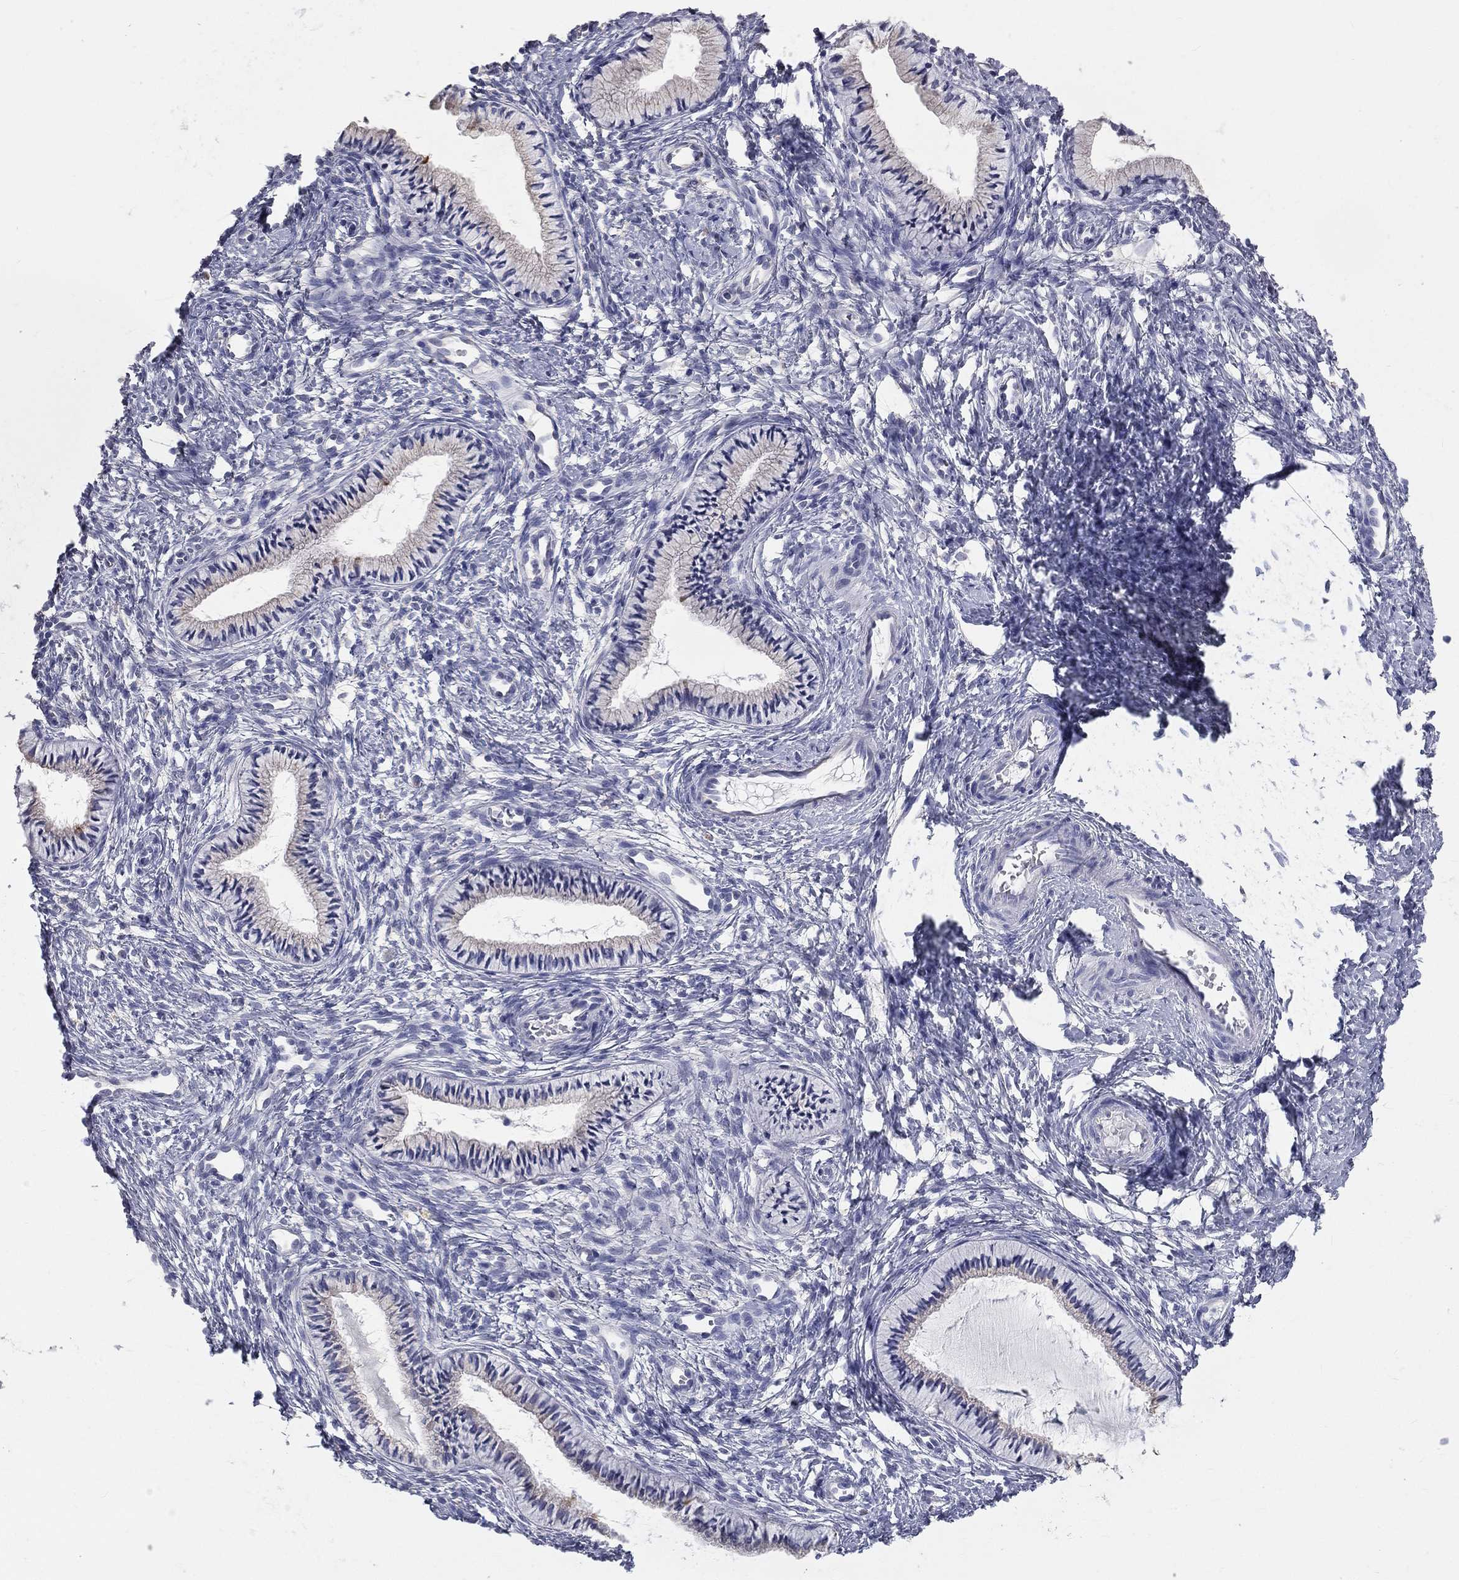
{"staining": {"intensity": "negative", "quantity": "none", "location": "none"}, "tissue": "cervix", "cell_type": "Glandular cells", "image_type": "normal", "snomed": [{"axis": "morphology", "description": "Normal tissue, NOS"}, {"axis": "topography", "description": "Cervix"}], "caption": "DAB (3,3'-diaminobenzidine) immunohistochemical staining of normal human cervix shows no significant positivity in glandular cells.", "gene": "MUC13", "patient": {"sex": "female", "age": 39}}